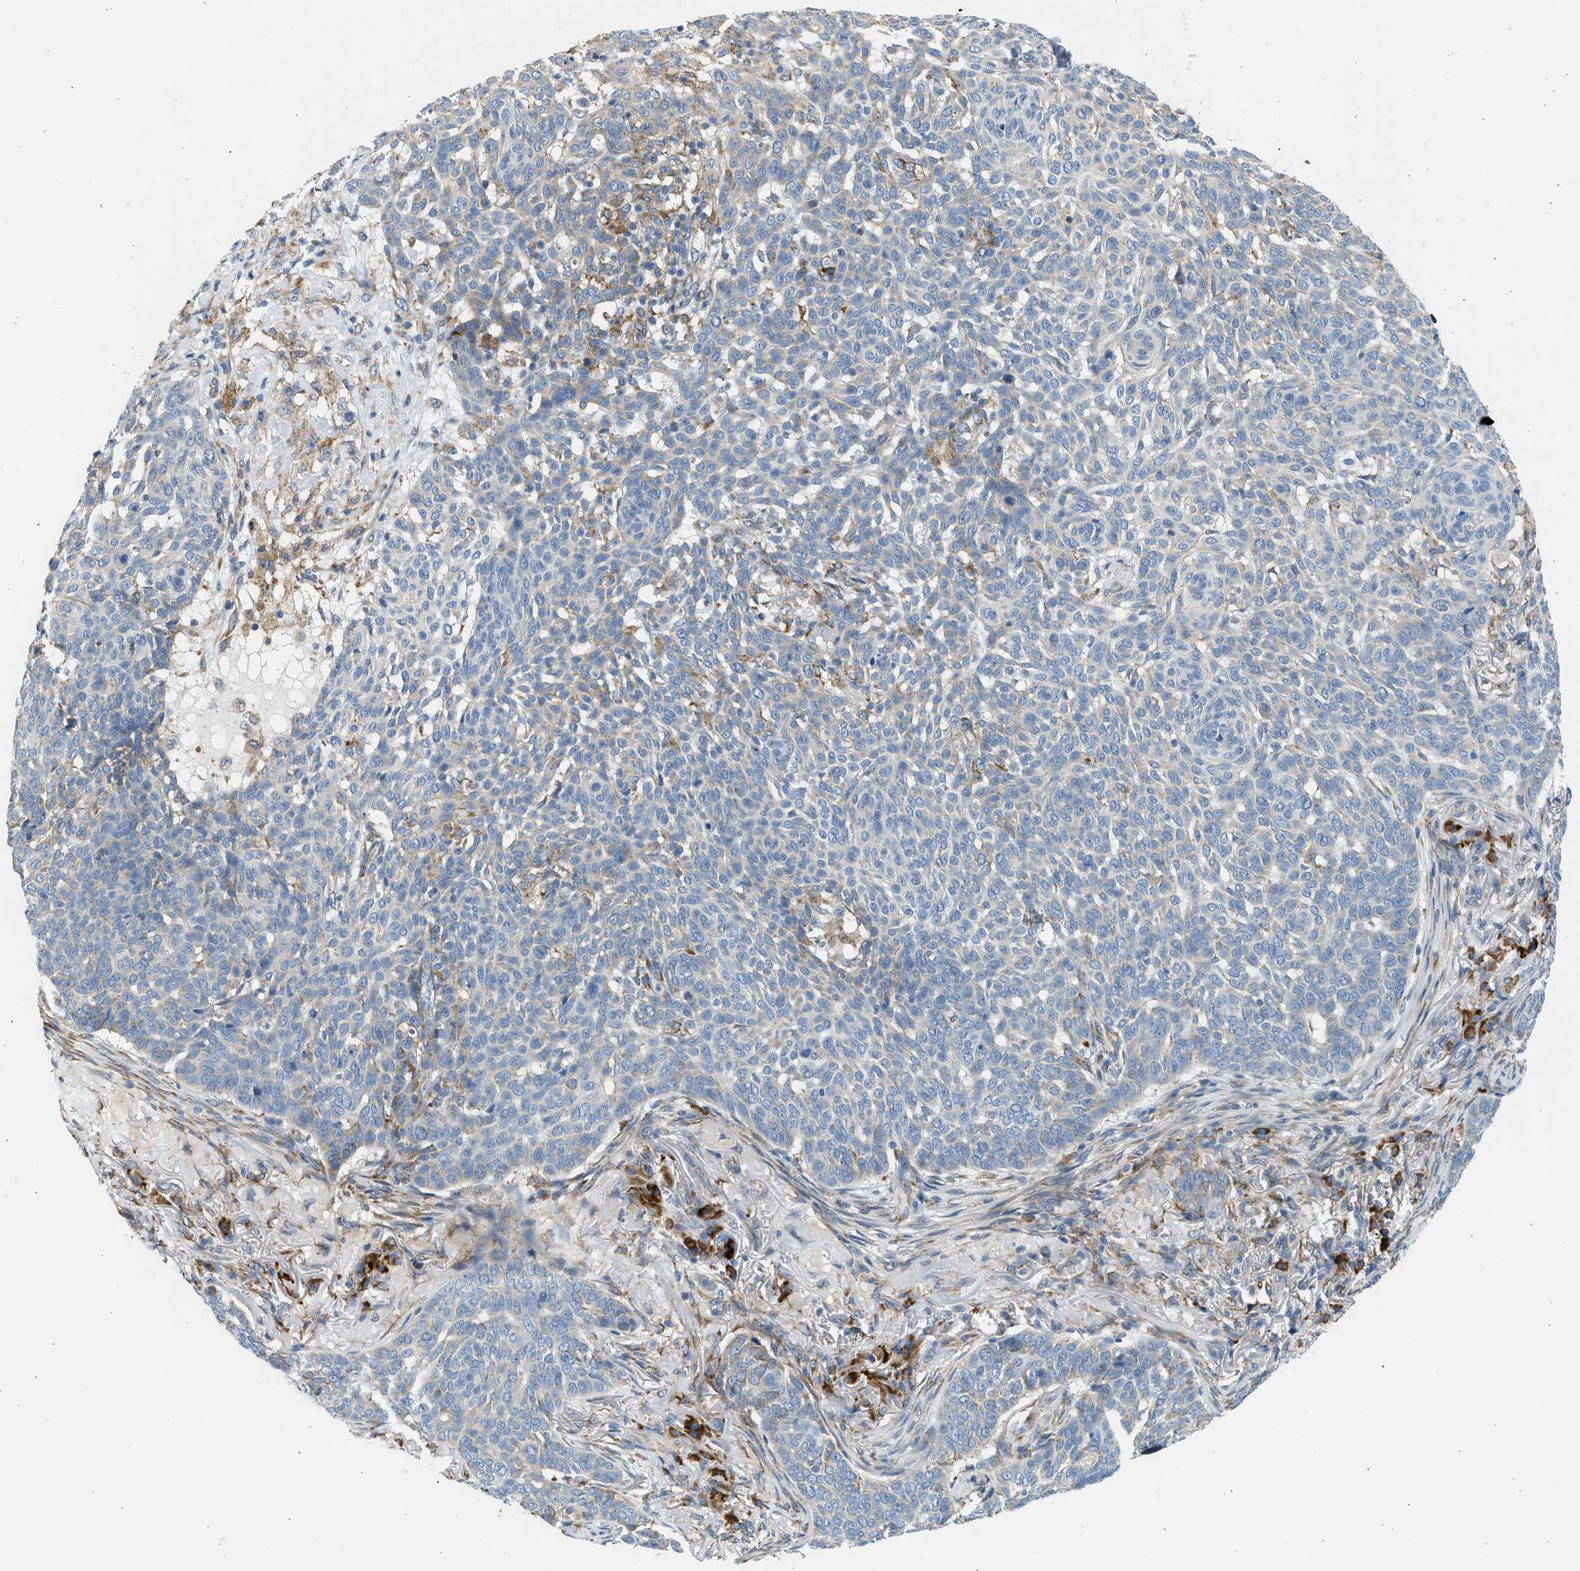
{"staining": {"intensity": "negative", "quantity": "none", "location": "none"}, "tissue": "skin cancer", "cell_type": "Tumor cells", "image_type": "cancer", "snomed": [{"axis": "morphology", "description": "Basal cell carcinoma"}, {"axis": "topography", "description": "Skin"}], "caption": "High magnification brightfield microscopy of skin cancer stained with DAB (brown) and counterstained with hematoxylin (blue): tumor cells show no significant positivity.", "gene": "CNTN6", "patient": {"sex": "male", "age": 85}}